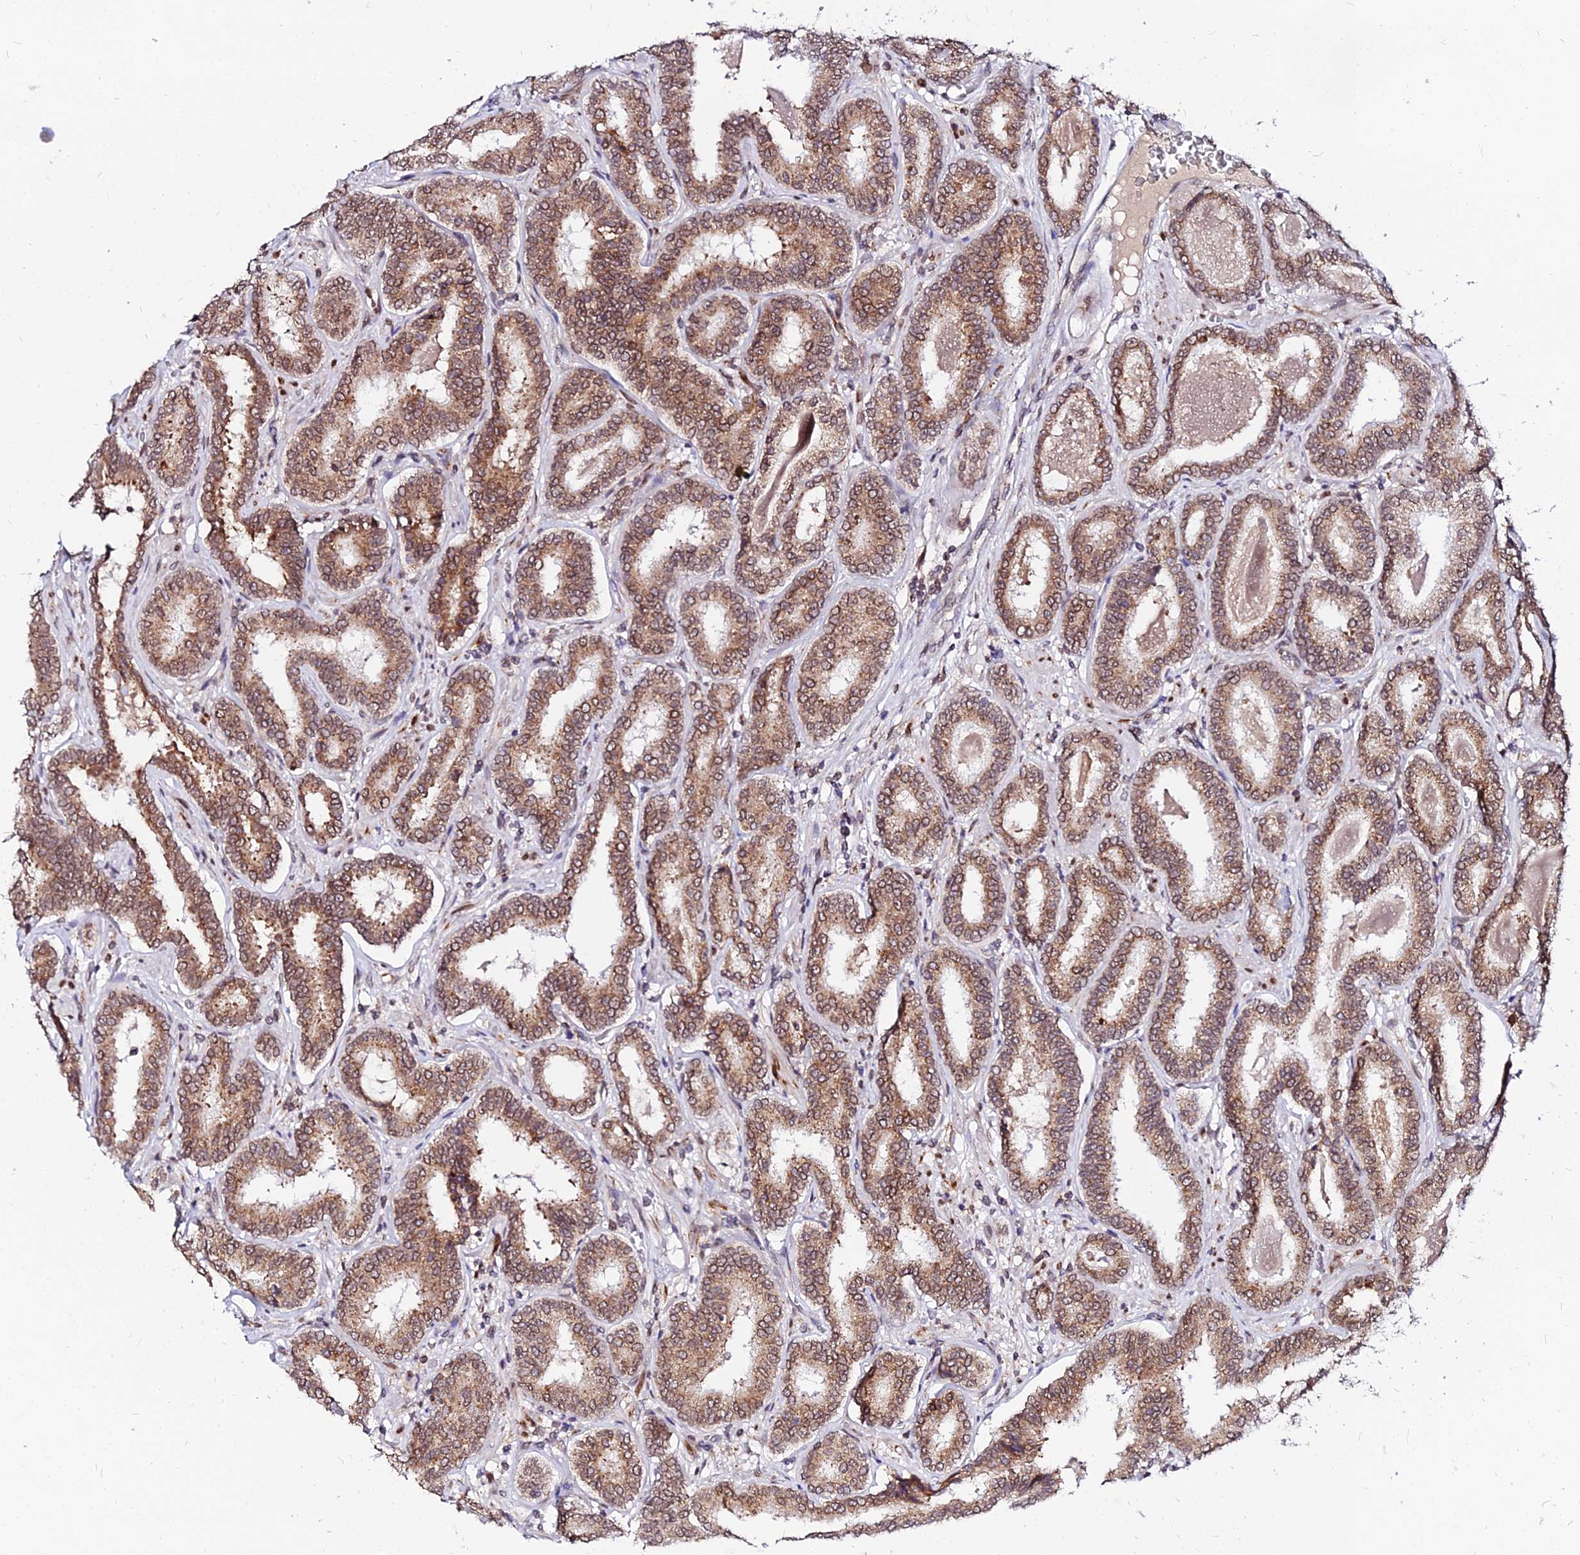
{"staining": {"intensity": "moderate", "quantity": ">75%", "location": "cytoplasmic/membranous,nuclear"}, "tissue": "prostate cancer", "cell_type": "Tumor cells", "image_type": "cancer", "snomed": [{"axis": "morphology", "description": "Adenocarcinoma, High grade"}, {"axis": "topography", "description": "Prostate"}], "caption": "Brown immunohistochemical staining in prostate cancer reveals moderate cytoplasmic/membranous and nuclear expression in about >75% of tumor cells.", "gene": "RNF121", "patient": {"sex": "male", "age": 72}}